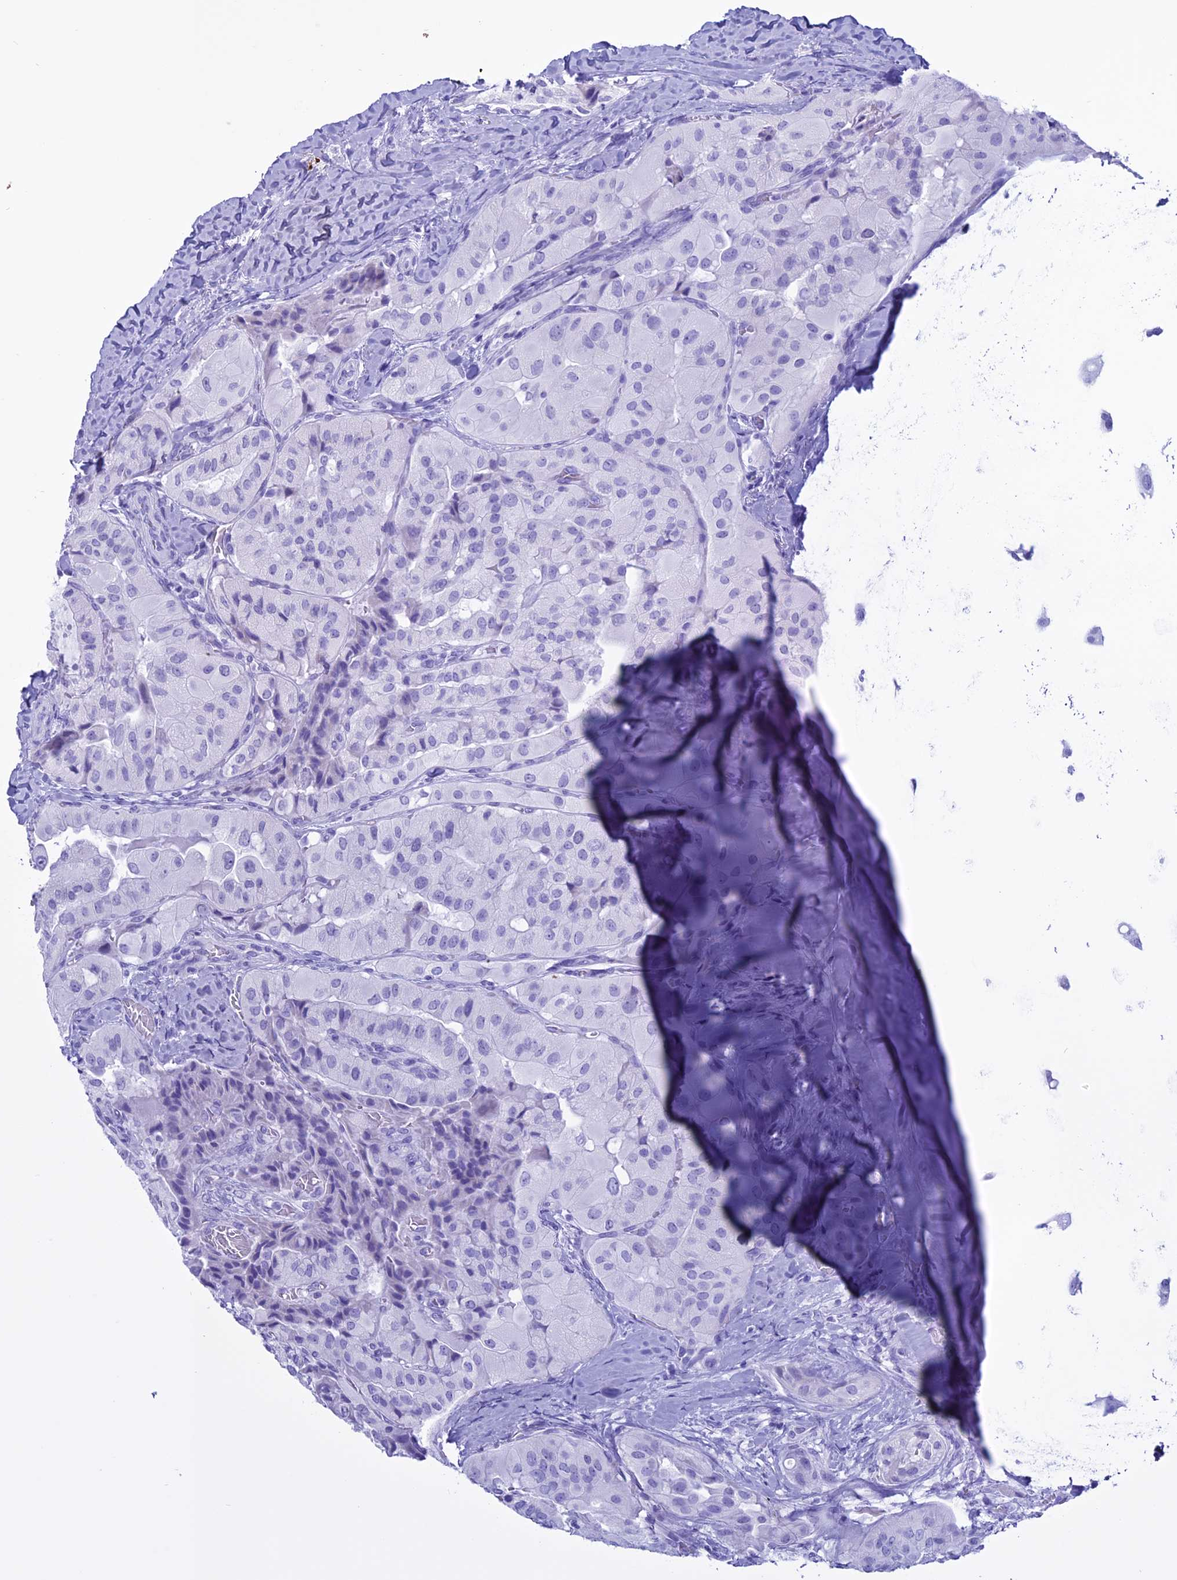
{"staining": {"intensity": "negative", "quantity": "none", "location": "none"}, "tissue": "thyroid cancer", "cell_type": "Tumor cells", "image_type": "cancer", "snomed": [{"axis": "morphology", "description": "Normal tissue, NOS"}, {"axis": "morphology", "description": "Papillary adenocarcinoma, NOS"}, {"axis": "topography", "description": "Thyroid gland"}], "caption": "IHC histopathology image of human thyroid papillary adenocarcinoma stained for a protein (brown), which shows no positivity in tumor cells.", "gene": "MZB1", "patient": {"sex": "female", "age": 59}}